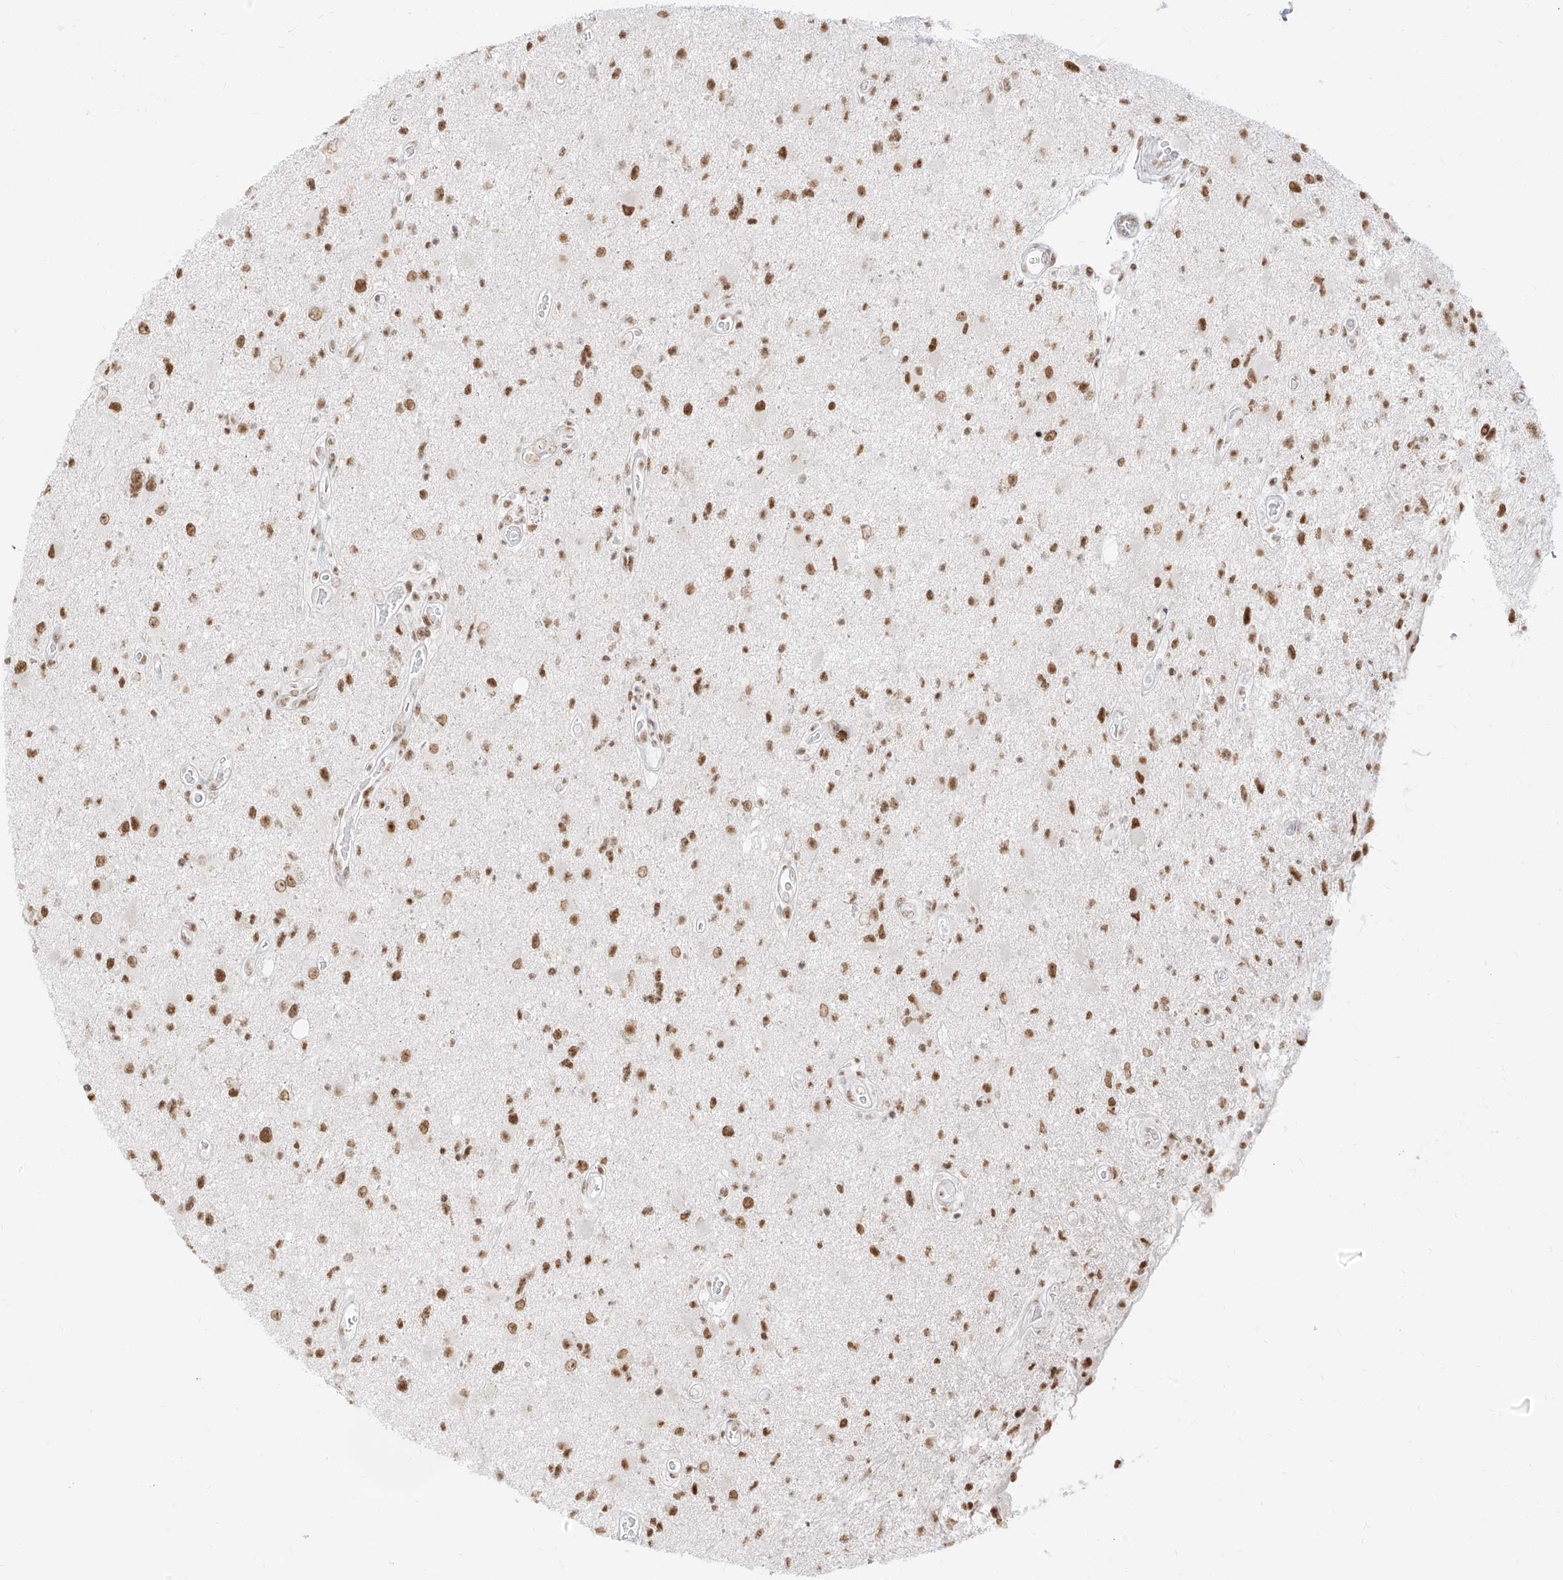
{"staining": {"intensity": "moderate", "quantity": ">75%", "location": "nuclear"}, "tissue": "glioma", "cell_type": "Tumor cells", "image_type": "cancer", "snomed": [{"axis": "morphology", "description": "Glioma, malignant, High grade"}, {"axis": "topography", "description": "Brain"}], "caption": "Human high-grade glioma (malignant) stained with a protein marker exhibits moderate staining in tumor cells.", "gene": "SUPT5H", "patient": {"sex": "male", "age": 33}}